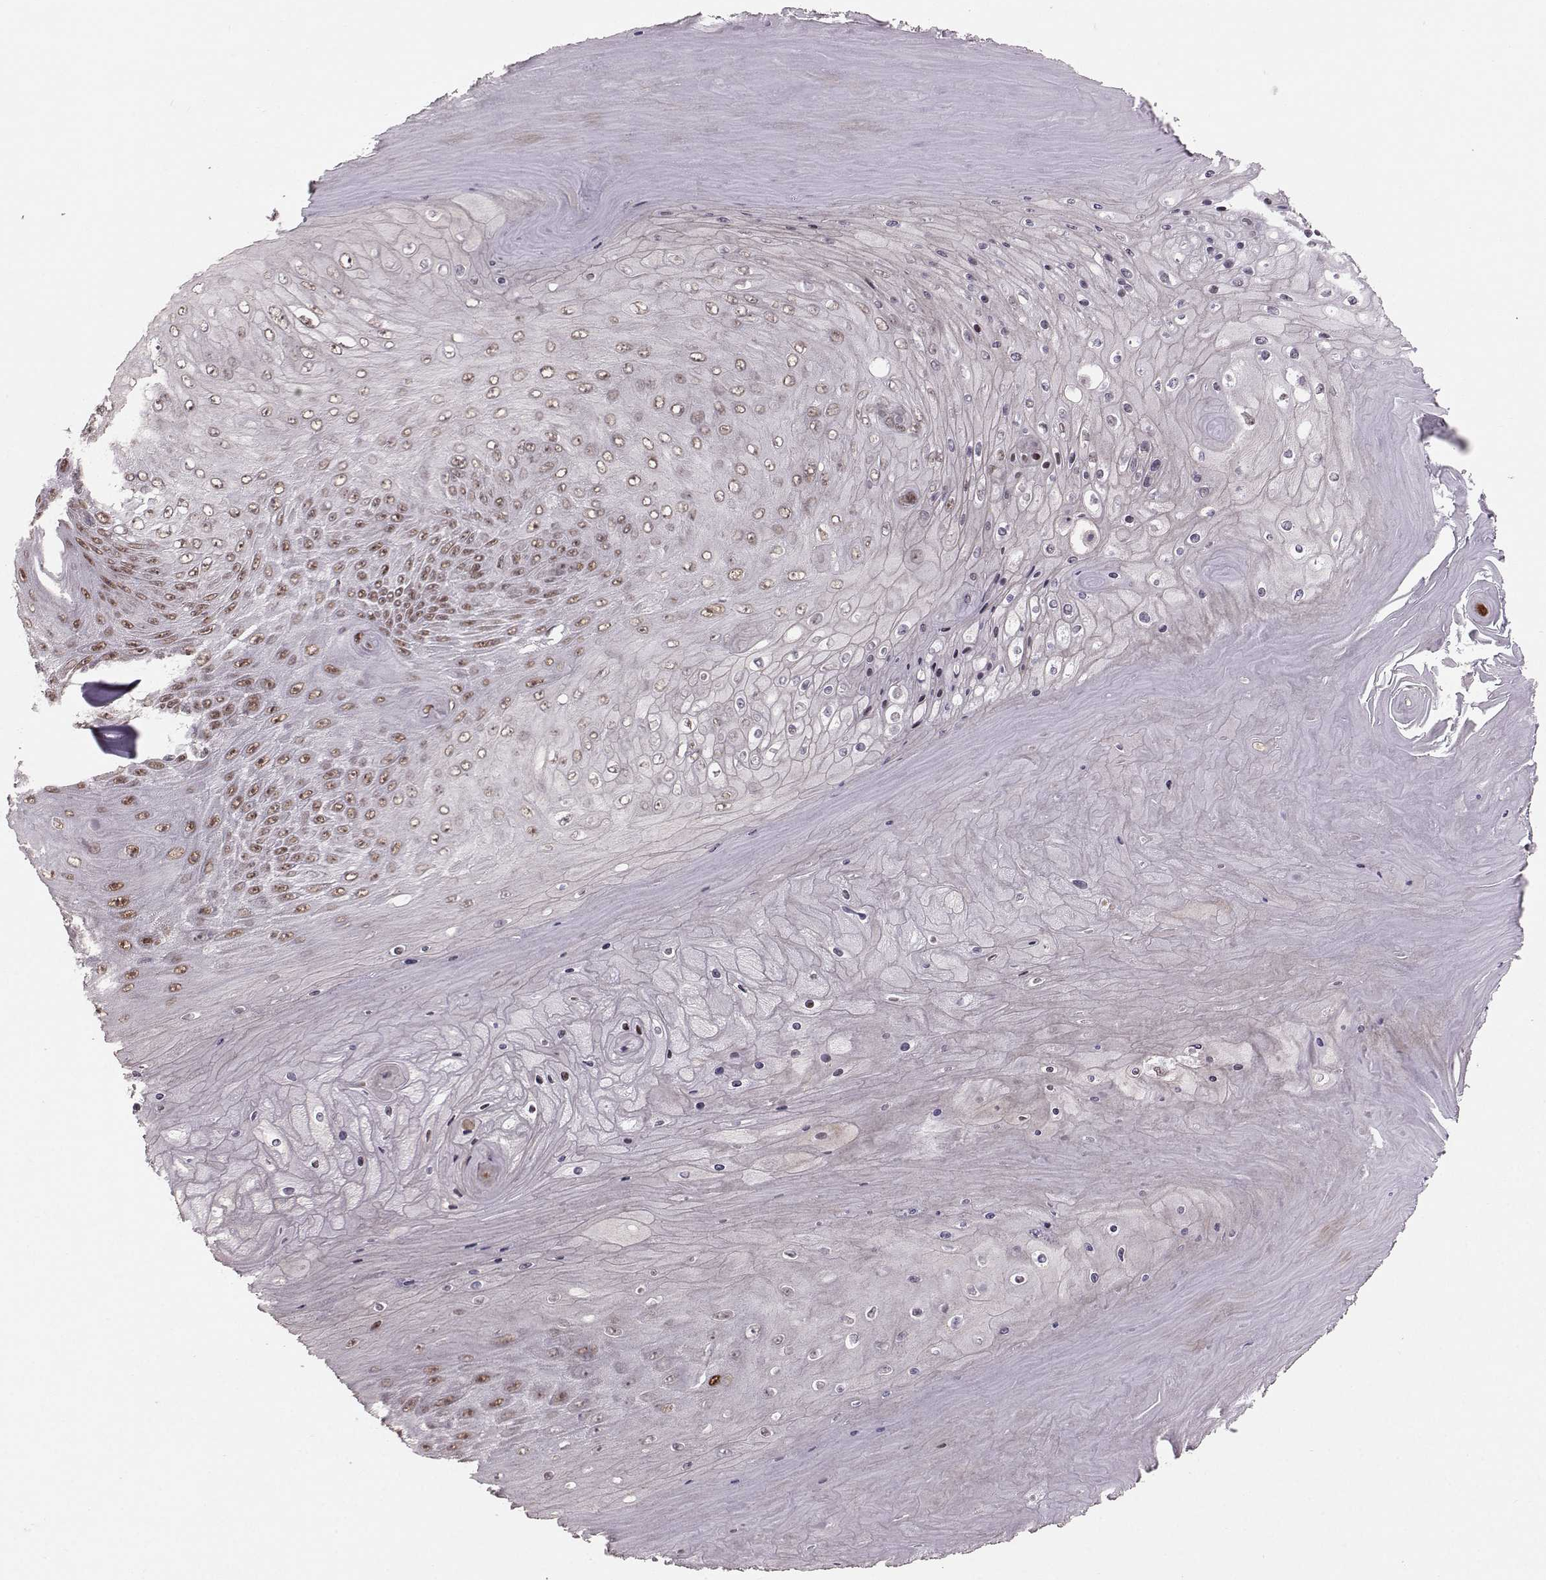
{"staining": {"intensity": "moderate", "quantity": "25%-75%", "location": "nuclear"}, "tissue": "skin cancer", "cell_type": "Tumor cells", "image_type": "cancer", "snomed": [{"axis": "morphology", "description": "Squamous cell carcinoma, NOS"}, {"axis": "topography", "description": "Skin"}], "caption": "Tumor cells exhibit medium levels of moderate nuclear staining in about 25%-75% of cells in human skin cancer.", "gene": "SNAPC2", "patient": {"sex": "male", "age": 62}}